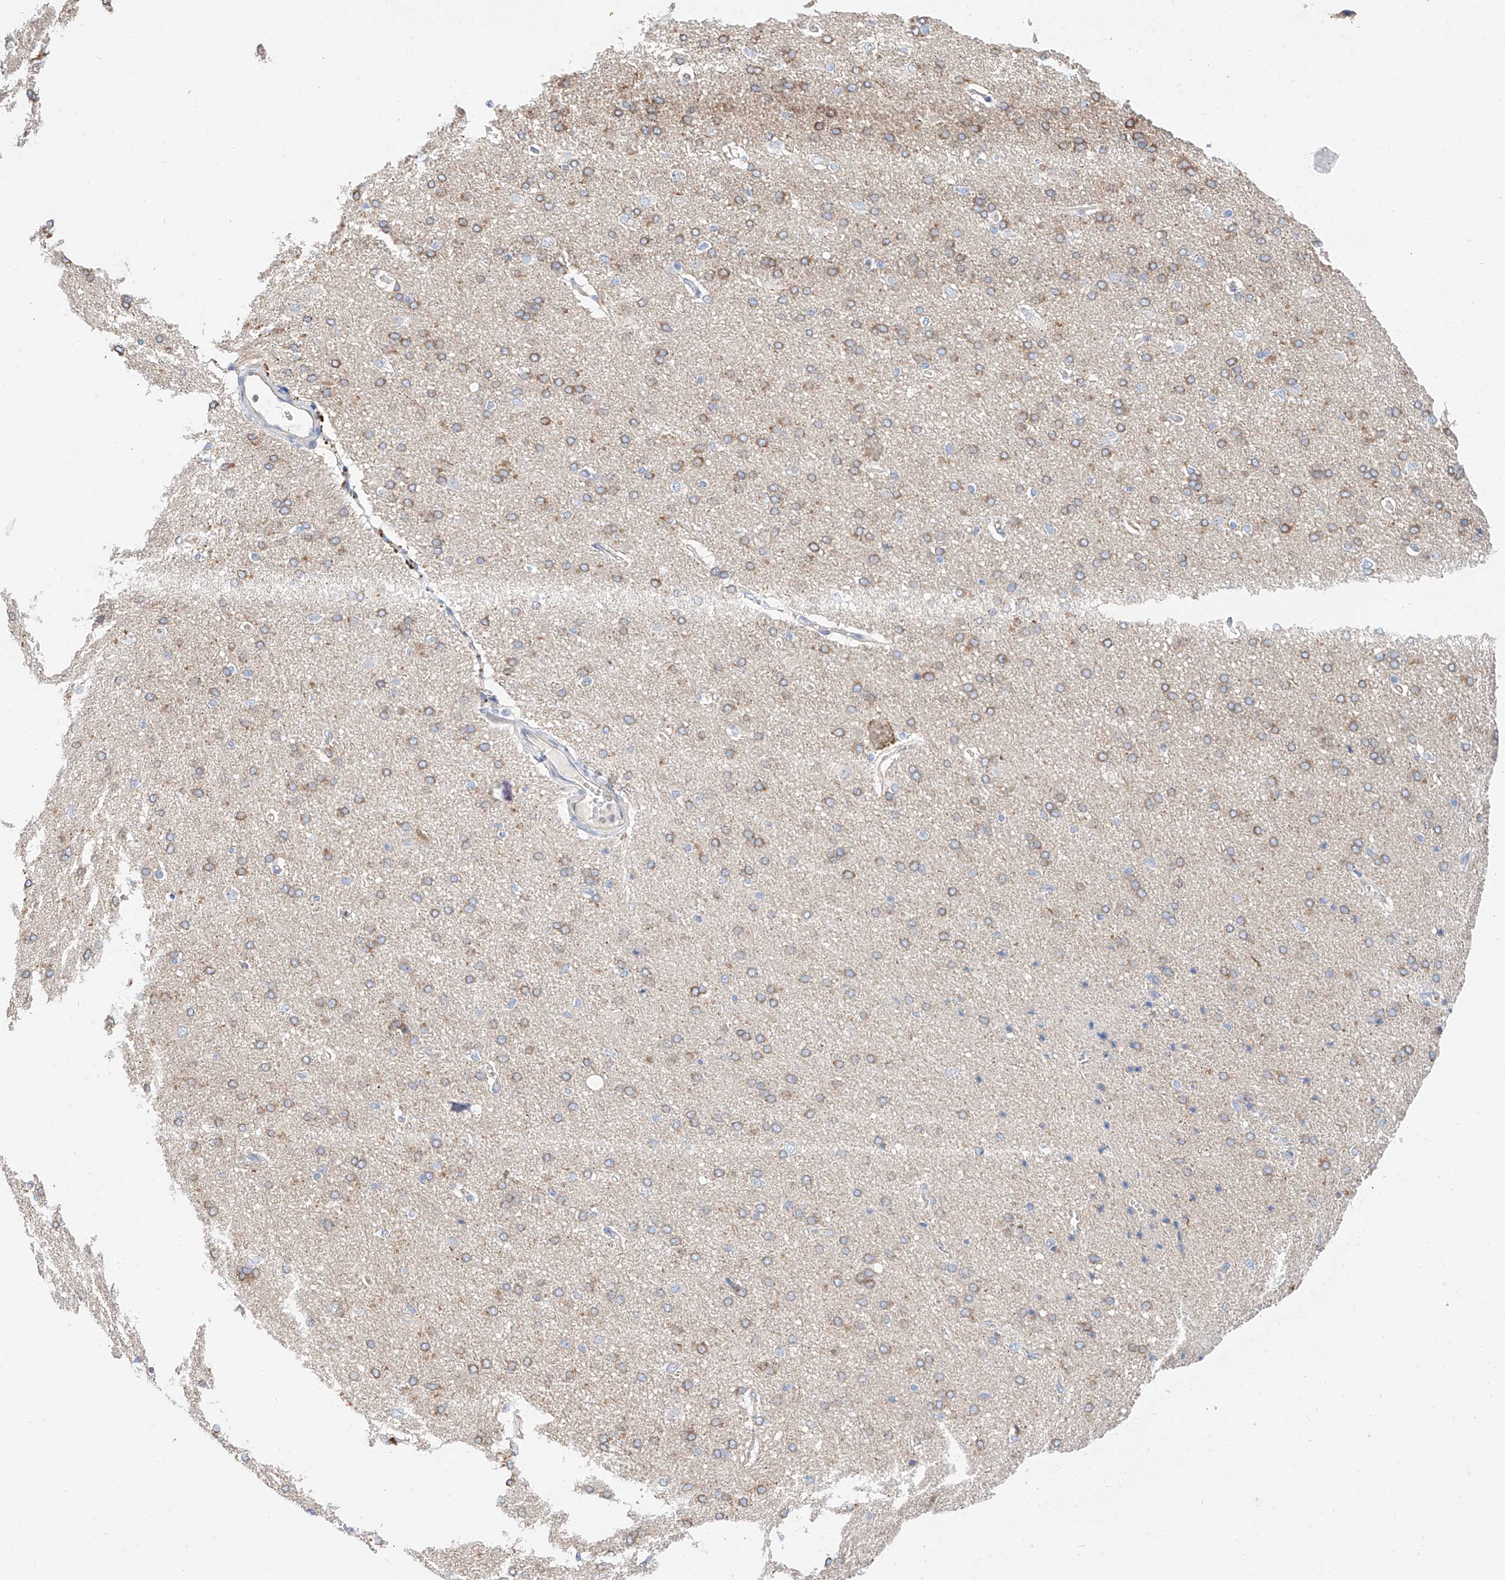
{"staining": {"intensity": "negative", "quantity": "none", "location": "none"}, "tissue": "cerebral cortex", "cell_type": "Endothelial cells", "image_type": "normal", "snomed": [{"axis": "morphology", "description": "Normal tissue, NOS"}, {"axis": "topography", "description": "Cerebral cortex"}], "caption": "An IHC image of benign cerebral cortex is shown. There is no staining in endothelial cells of cerebral cortex. (Stains: DAB IHC with hematoxylin counter stain, Microscopy: brightfield microscopy at high magnification).", "gene": "GLMN", "patient": {"sex": "male", "age": 62}}